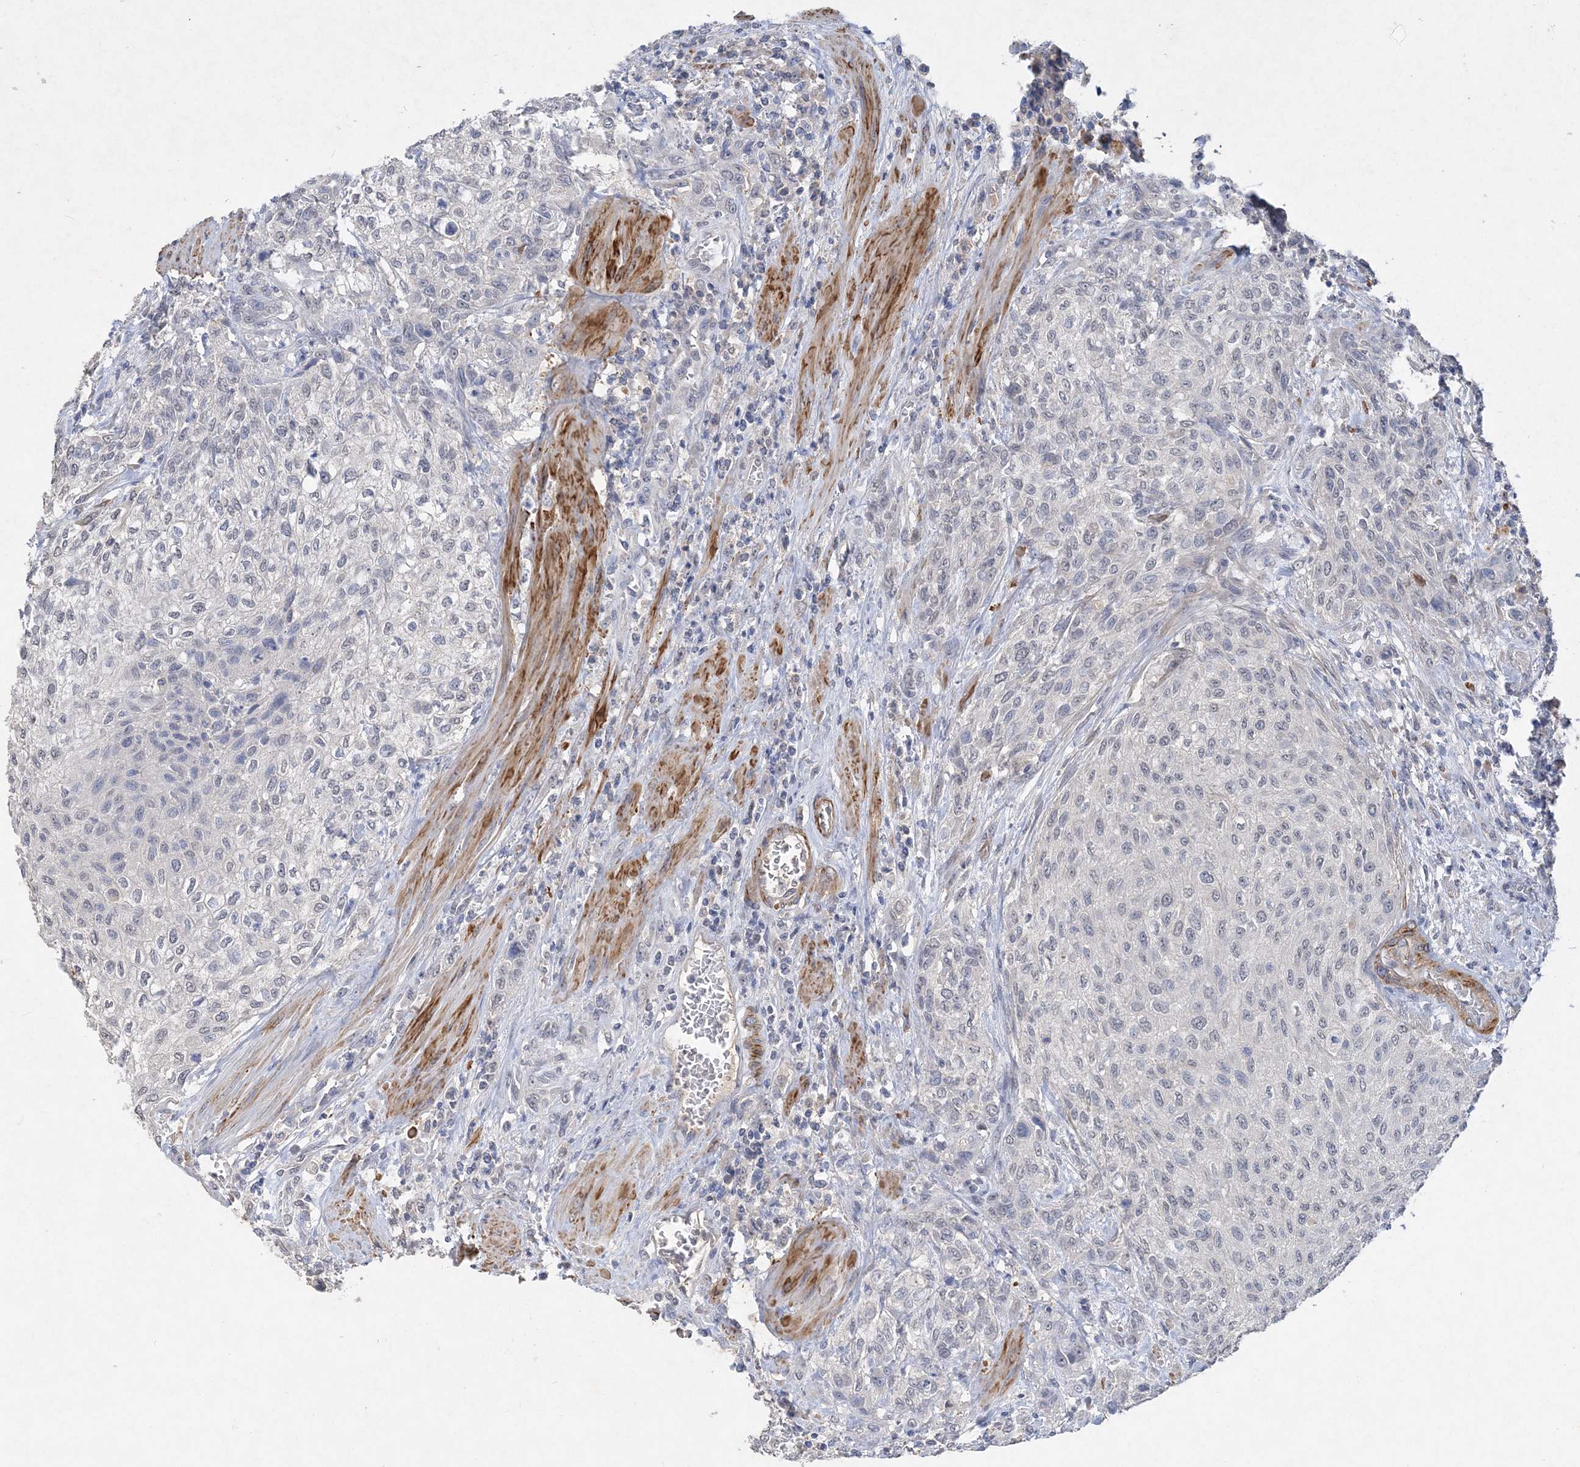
{"staining": {"intensity": "negative", "quantity": "none", "location": "none"}, "tissue": "urothelial cancer", "cell_type": "Tumor cells", "image_type": "cancer", "snomed": [{"axis": "morphology", "description": "Urothelial carcinoma, High grade"}, {"axis": "topography", "description": "Urinary bladder"}], "caption": "An immunohistochemistry photomicrograph of high-grade urothelial carcinoma is shown. There is no staining in tumor cells of high-grade urothelial carcinoma. (Brightfield microscopy of DAB IHC at high magnification).", "gene": "C11orf58", "patient": {"sex": "male", "age": 35}}